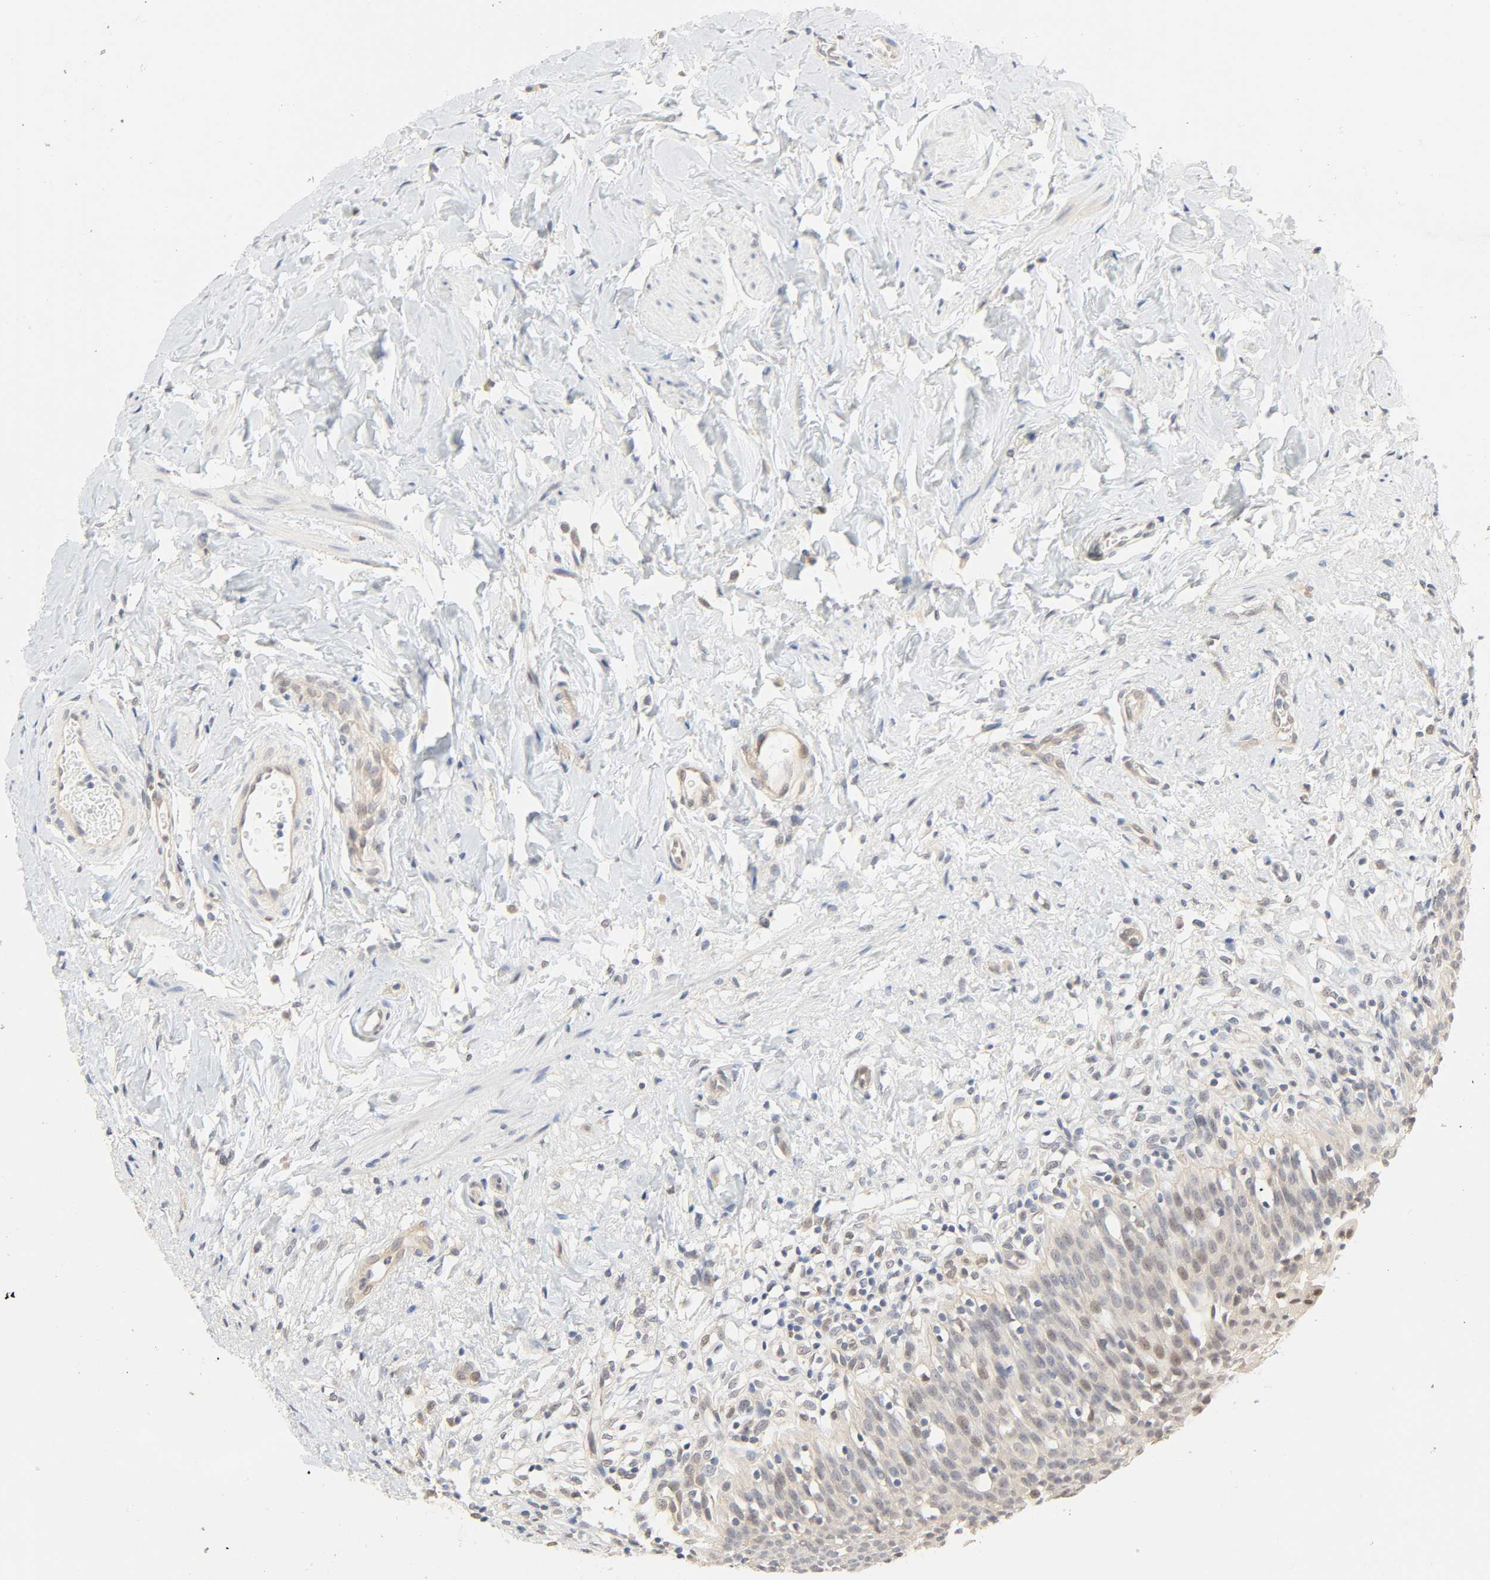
{"staining": {"intensity": "weak", "quantity": "<25%", "location": "cytoplasmic/membranous,nuclear"}, "tissue": "urinary bladder", "cell_type": "Urothelial cells", "image_type": "normal", "snomed": [{"axis": "morphology", "description": "Normal tissue, NOS"}, {"axis": "topography", "description": "Urinary bladder"}], "caption": "This photomicrograph is of unremarkable urinary bladder stained with immunohistochemistry to label a protein in brown with the nuclei are counter-stained blue. There is no staining in urothelial cells. (Immunohistochemistry, brightfield microscopy, high magnification).", "gene": "ACSS2", "patient": {"sex": "female", "age": 80}}